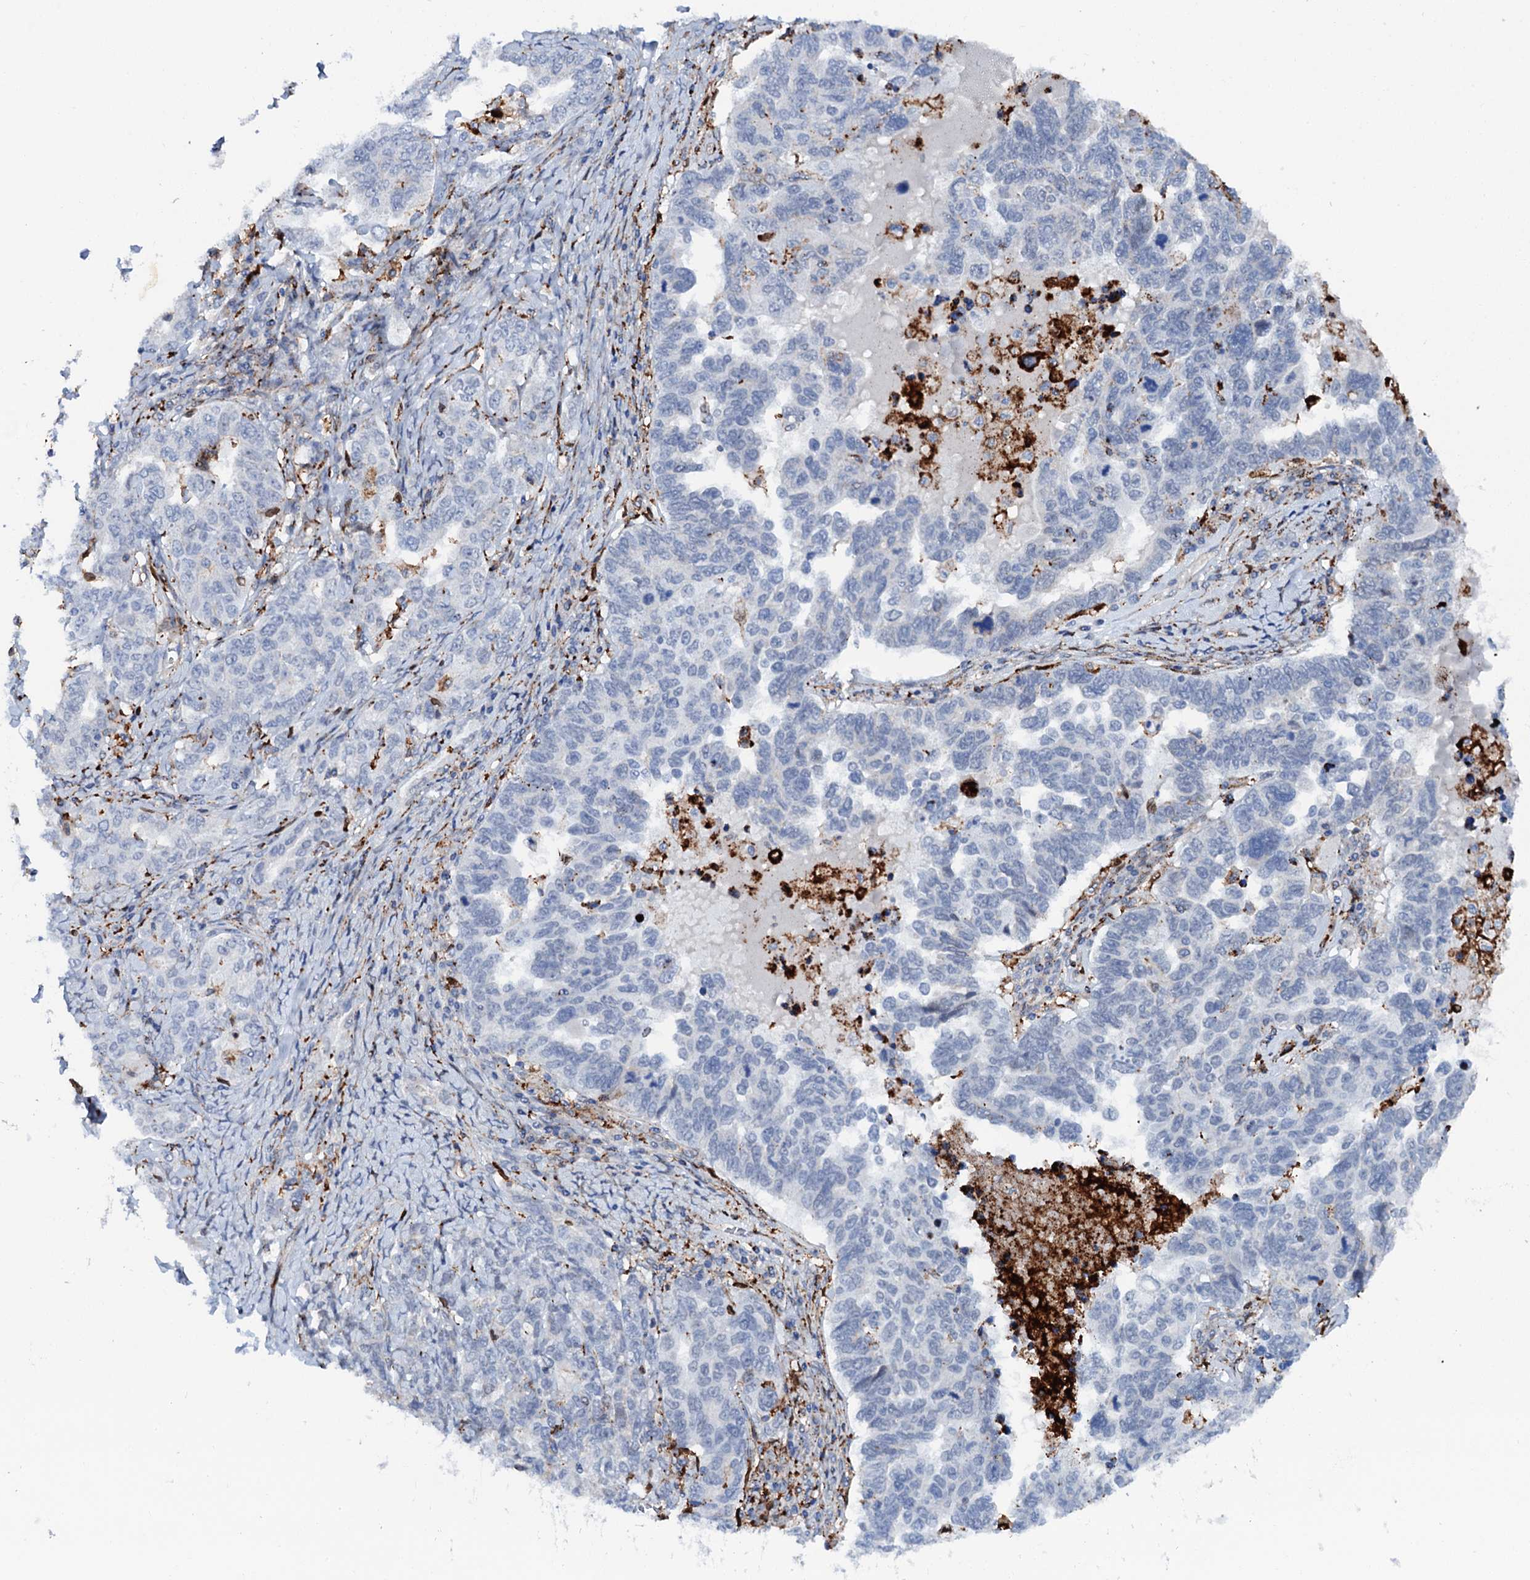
{"staining": {"intensity": "negative", "quantity": "none", "location": "none"}, "tissue": "ovarian cancer", "cell_type": "Tumor cells", "image_type": "cancer", "snomed": [{"axis": "morphology", "description": "Carcinoma, endometroid"}, {"axis": "topography", "description": "Ovary"}], "caption": "High magnification brightfield microscopy of ovarian cancer stained with DAB (brown) and counterstained with hematoxylin (blue): tumor cells show no significant positivity.", "gene": "MED13L", "patient": {"sex": "female", "age": 62}}